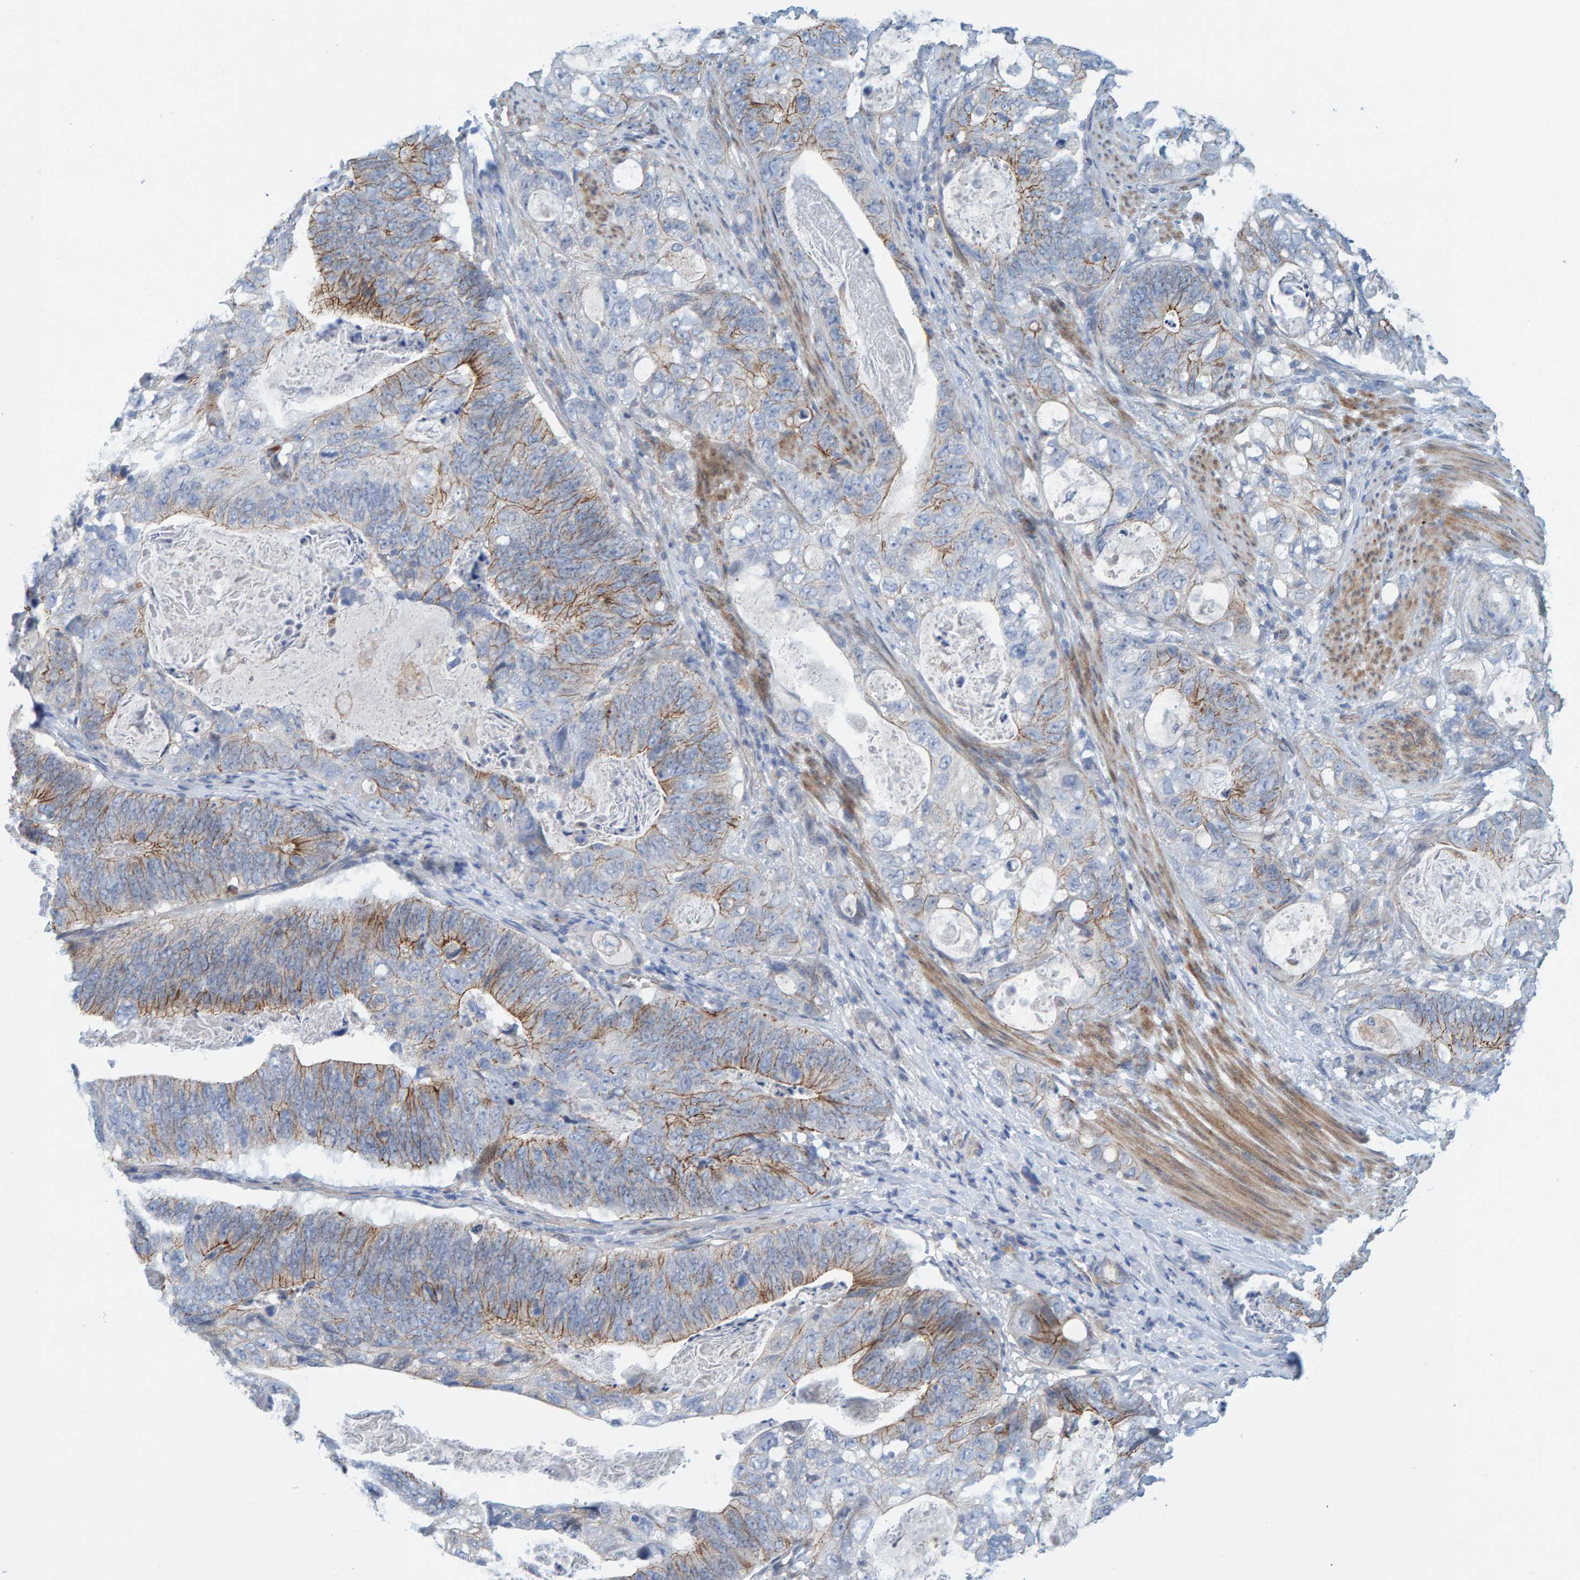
{"staining": {"intensity": "moderate", "quantity": "<25%", "location": "cytoplasmic/membranous"}, "tissue": "stomach cancer", "cell_type": "Tumor cells", "image_type": "cancer", "snomed": [{"axis": "morphology", "description": "Normal tissue, NOS"}, {"axis": "morphology", "description": "Adenocarcinoma, NOS"}, {"axis": "topography", "description": "Stomach"}], "caption": "About <25% of tumor cells in human stomach cancer (adenocarcinoma) show moderate cytoplasmic/membranous protein staining as visualized by brown immunohistochemical staining.", "gene": "KRBA2", "patient": {"sex": "female", "age": 89}}